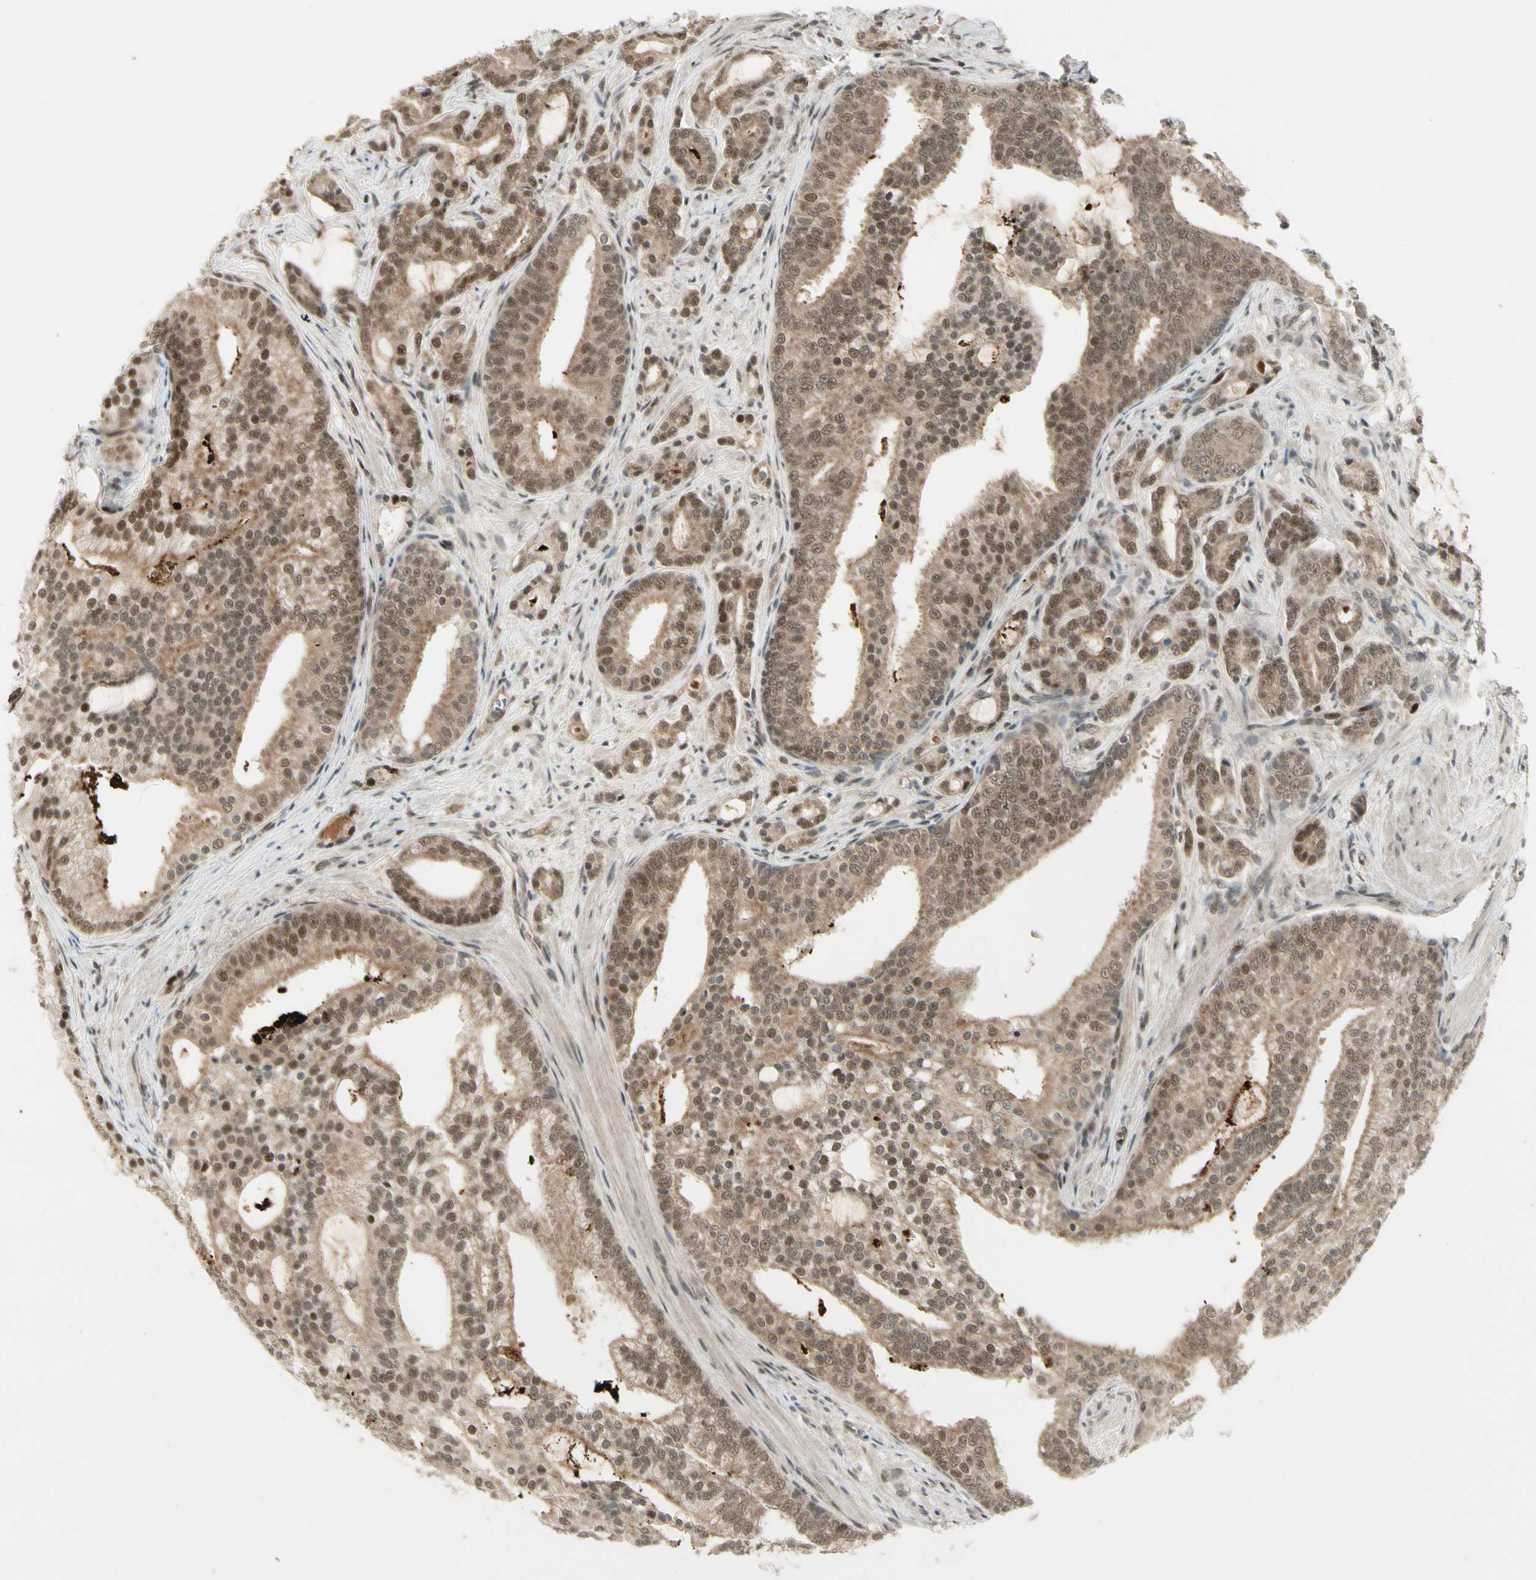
{"staining": {"intensity": "moderate", "quantity": "25%-75%", "location": "cytoplasmic/membranous,nuclear"}, "tissue": "prostate cancer", "cell_type": "Tumor cells", "image_type": "cancer", "snomed": [{"axis": "morphology", "description": "Adenocarcinoma, Low grade"}, {"axis": "topography", "description": "Prostate"}], "caption": "Tumor cells exhibit moderate cytoplasmic/membranous and nuclear expression in about 25%-75% of cells in prostate adenocarcinoma (low-grade).", "gene": "CDK11A", "patient": {"sex": "male", "age": 58}}